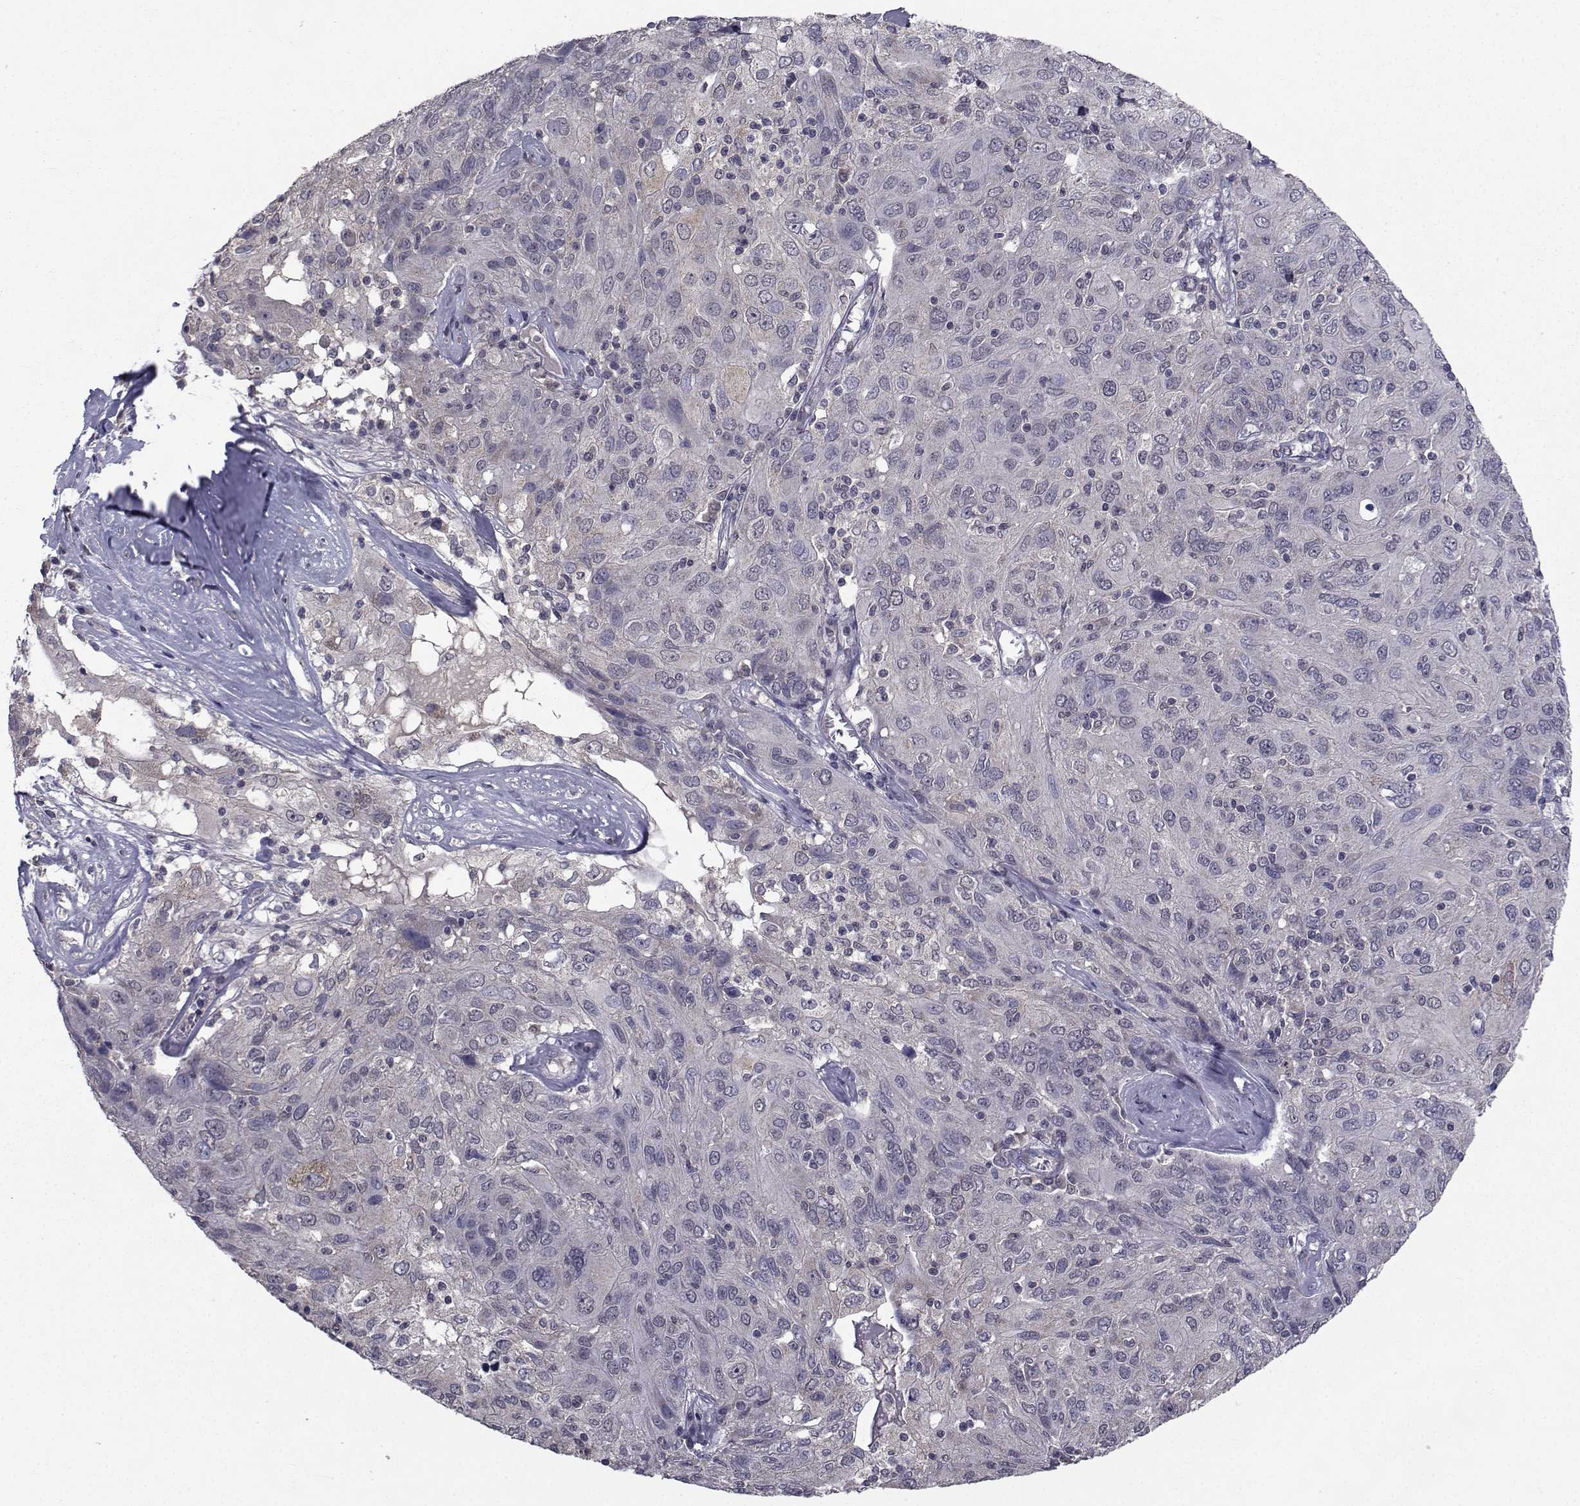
{"staining": {"intensity": "negative", "quantity": "none", "location": "none"}, "tissue": "ovarian cancer", "cell_type": "Tumor cells", "image_type": "cancer", "snomed": [{"axis": "morphology", "description": "Carcinoma, endometroid"}, {"axis": "topography", "description": "Ovary"}], "caption": "Tumor cells show no significant protein staining in endometroid carcinoma (ovarian).", "gene": "CYP2S1", "patient": {"sex": "female", "age": 50}}